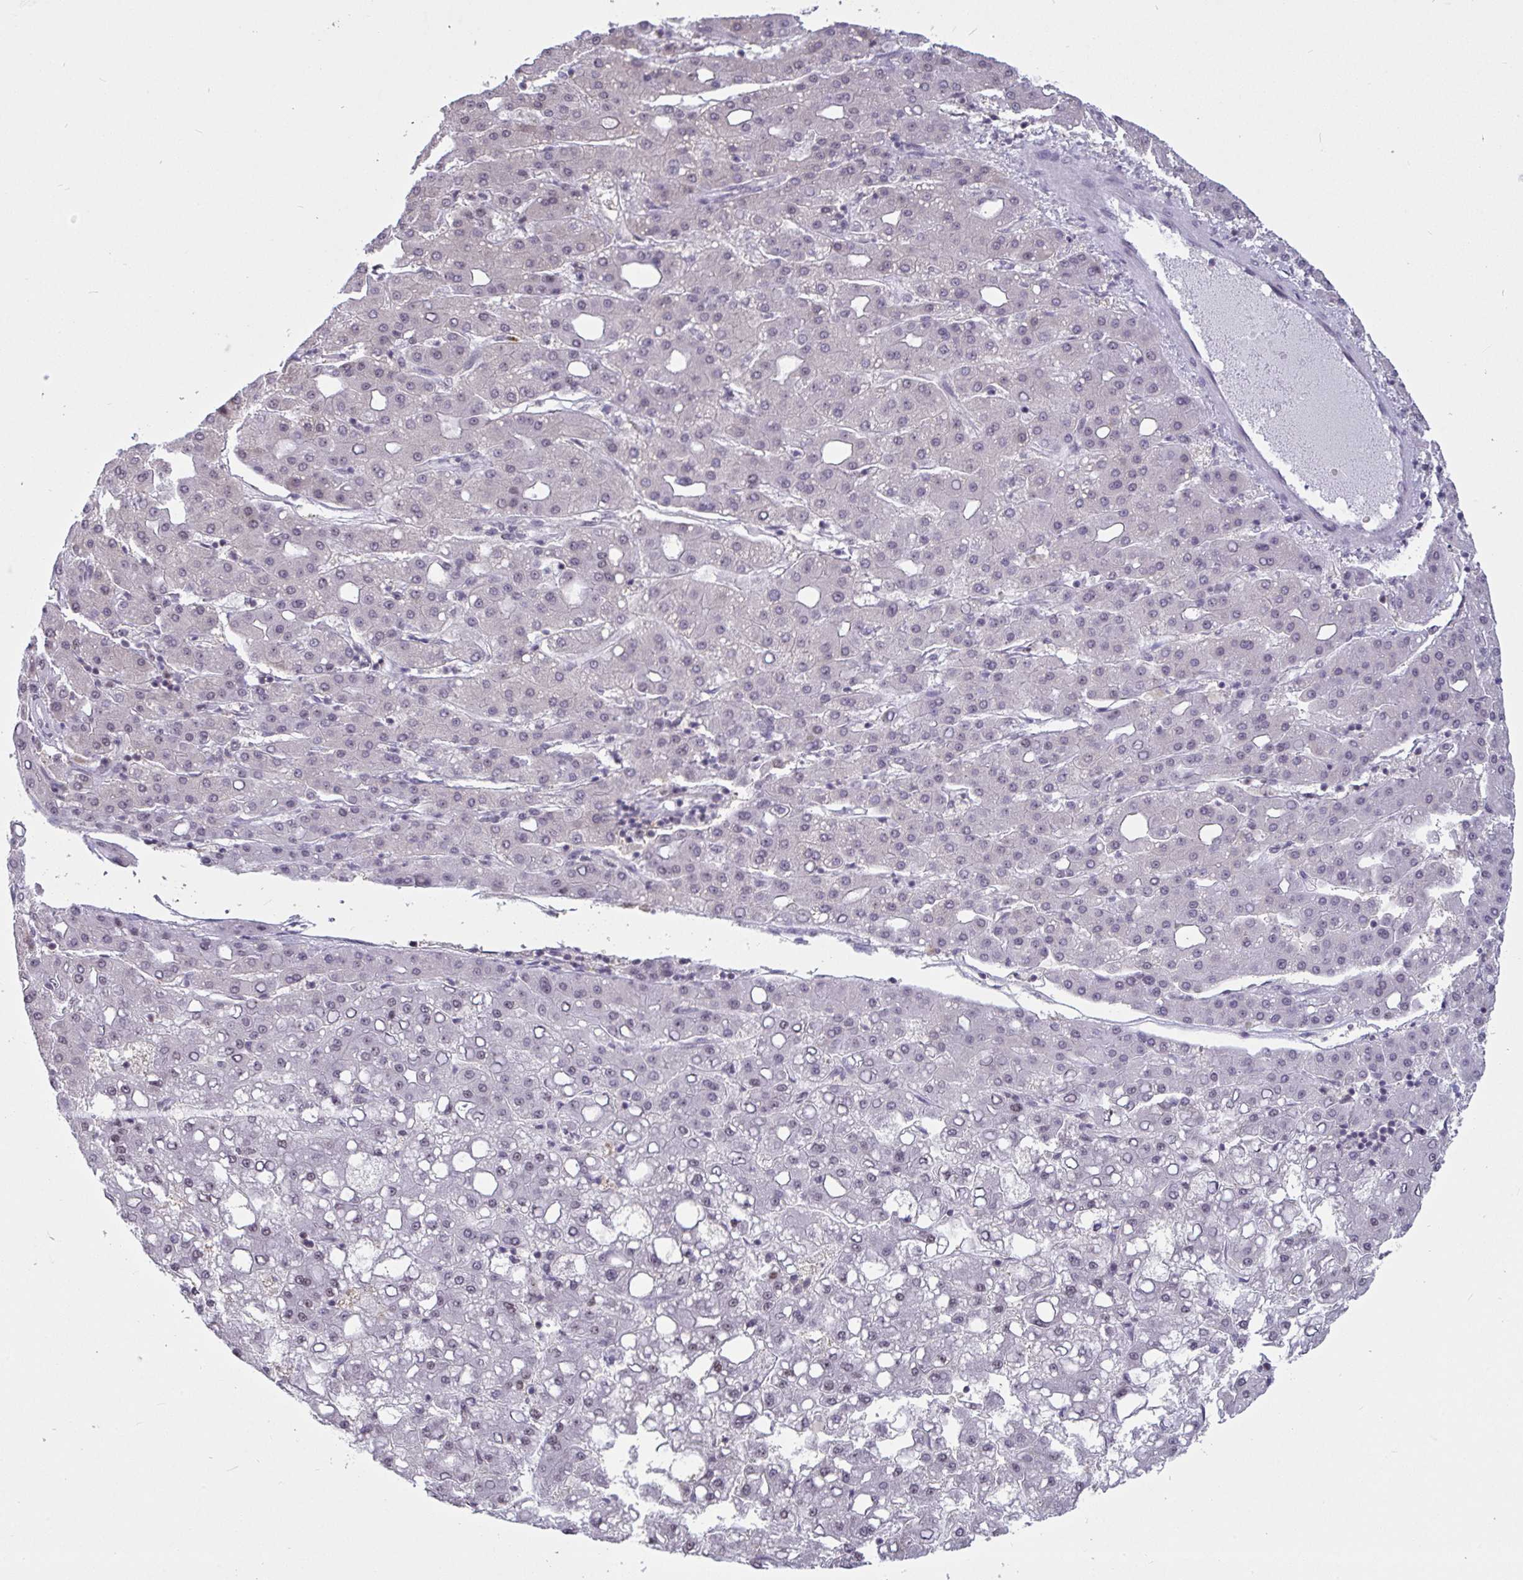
{"staining": {"intensity": "negative", "quantity": "none", "location": "none"}, "tissue": "liver cancer", "cell_type": "Tumor cells", "image_type": "cancer", "snomed": [{"axis": "morphology", "description": "Carcinoma, Hepatocellular, NOS"}, {"axis": "topography", "description": "Liver"}], "caption": "IHC of human liver hepatocellular carcinoma exhibits no positivity in tumor cells.", "gene": "SUPT16H", "patient": {"sex": "male", "age": 65}}